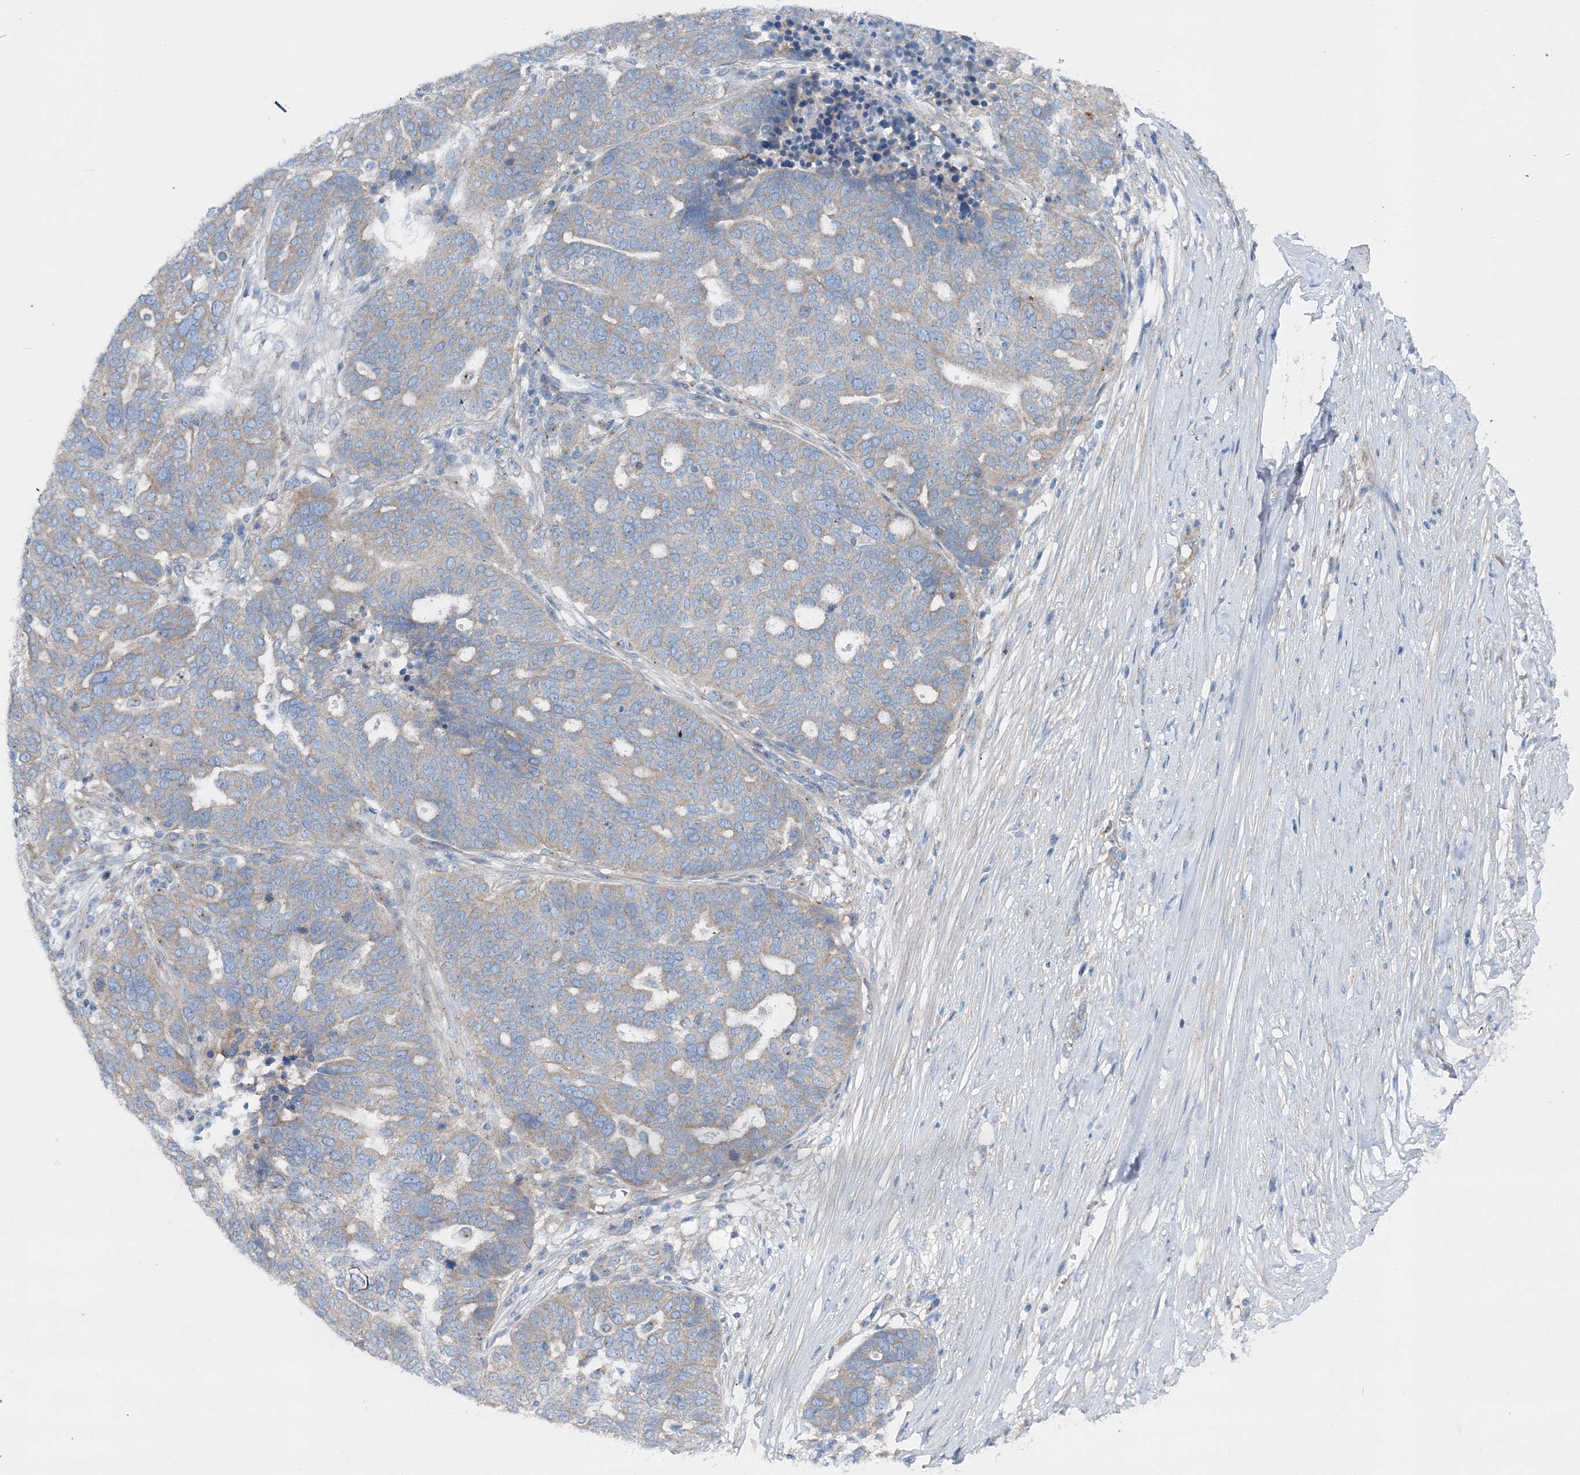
{"staining": {"intensity": "weak", "quantity": "<25%", "location": "cytoplasmic/membranous"}, "tissue": "ovarian cancer", "cell_type": "Tumor cells", "image_type": "cancer", "snomed": [{"axis": "morphology", "description": "Cystadenocarcinoma, serous, NOS"}, {"axis": "topography", "description": "Ovary"}], "caption": "There is no significant positivity in tumor cells of ovarian cancer (serous cystadenocarcinoma).", "gene": "MPHOSPH9", "patient": {"sex": "female", "age": 59}}